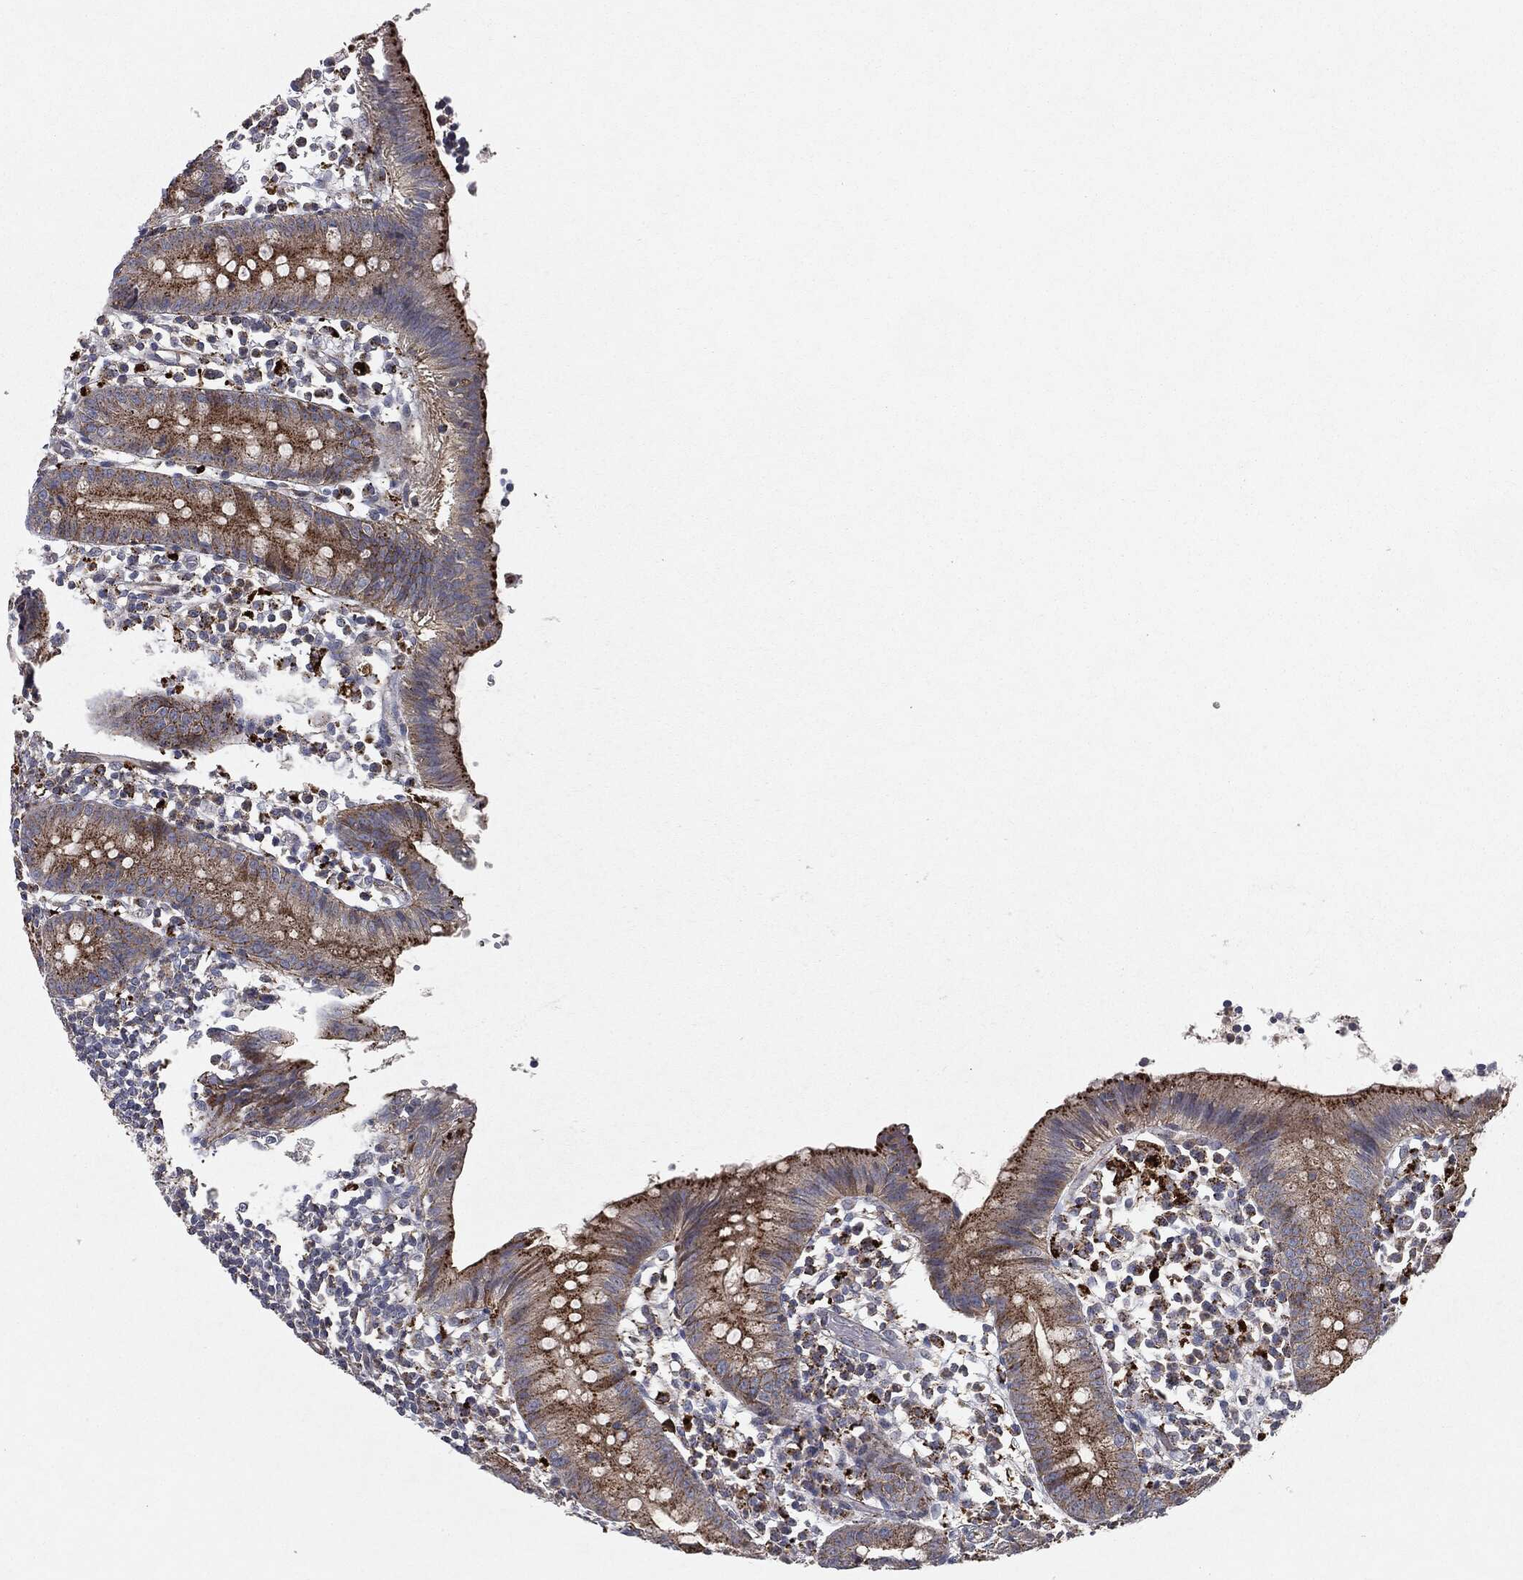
{"staining": {"intensity": "strong", "quantity": ">75%", "location": "cytoplasmic/membranous"}, "tissue": "appendix", "cell_type": "Glandular cells", "image_type": "normal", "snomed": [{"axis": "morphology", "description": "Normal tissue, NOS"}, {"axis": "topography", "description": "Appendix"}], "caption": "Protein staining of unremarkable appendix shows strong cytoplasmic/membranous positivity in about >75% of glandular cells.", "gene": "CTSA", "patient": {"sex": "female", "age": 40}}